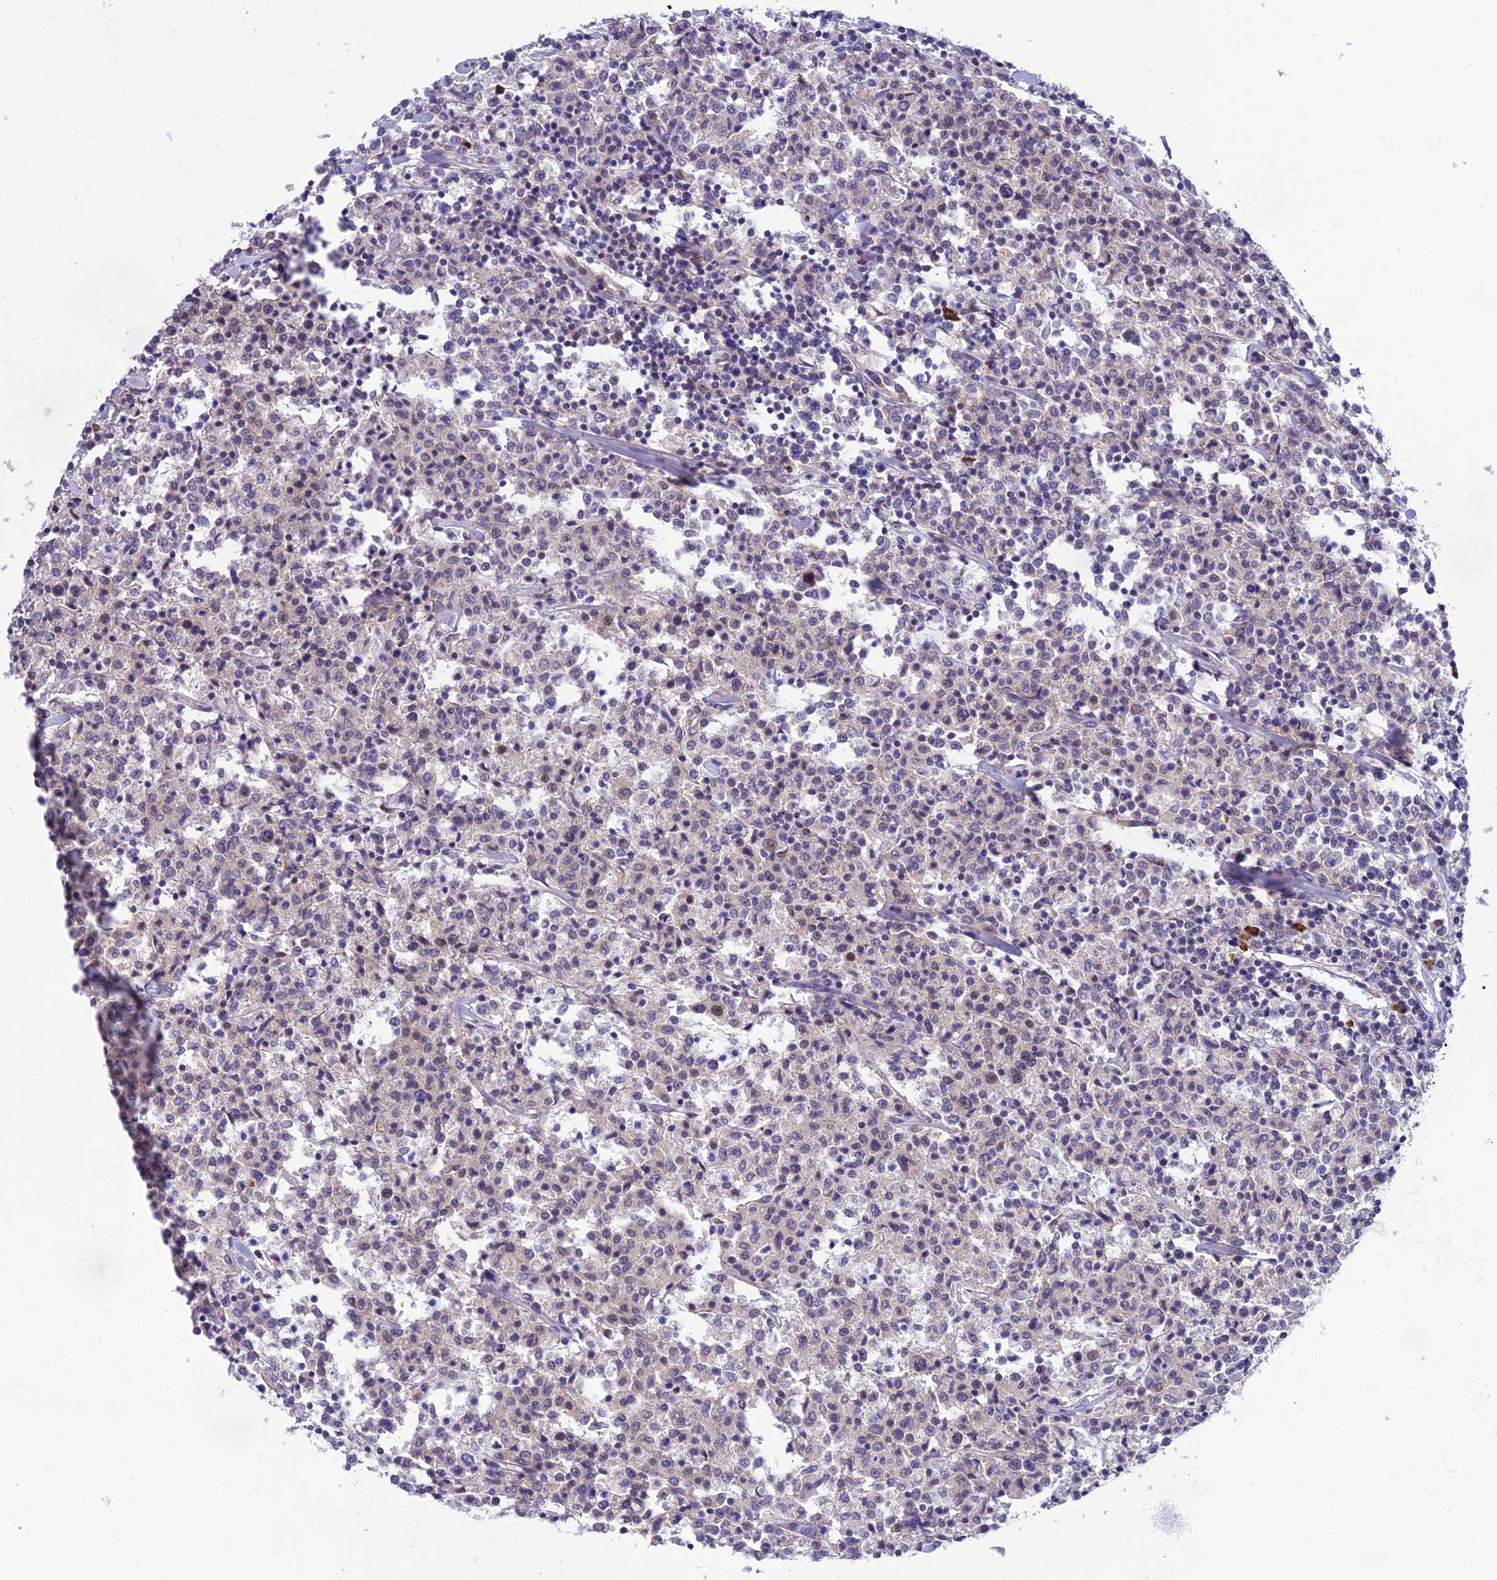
{"staining": {"intensity": "negative", "quantity": "none", "location": "none"}, "tissue": "lymphoma", "cell_type": "Tumor cells", "image_type": "cancer", "snomed": [{"axis": "morphology", "description": "Malignant lymphoma, non-Hodgkin's type, Low grade"}, {"axis": "topography", "description": "Small intestine"}], "caption": "The immunohistochemistry histopathology image has no significant staining in tumor cells of lymphoma tissue.", "gene": "RNF126", "patient": {"sex": "female", "age": 59}}